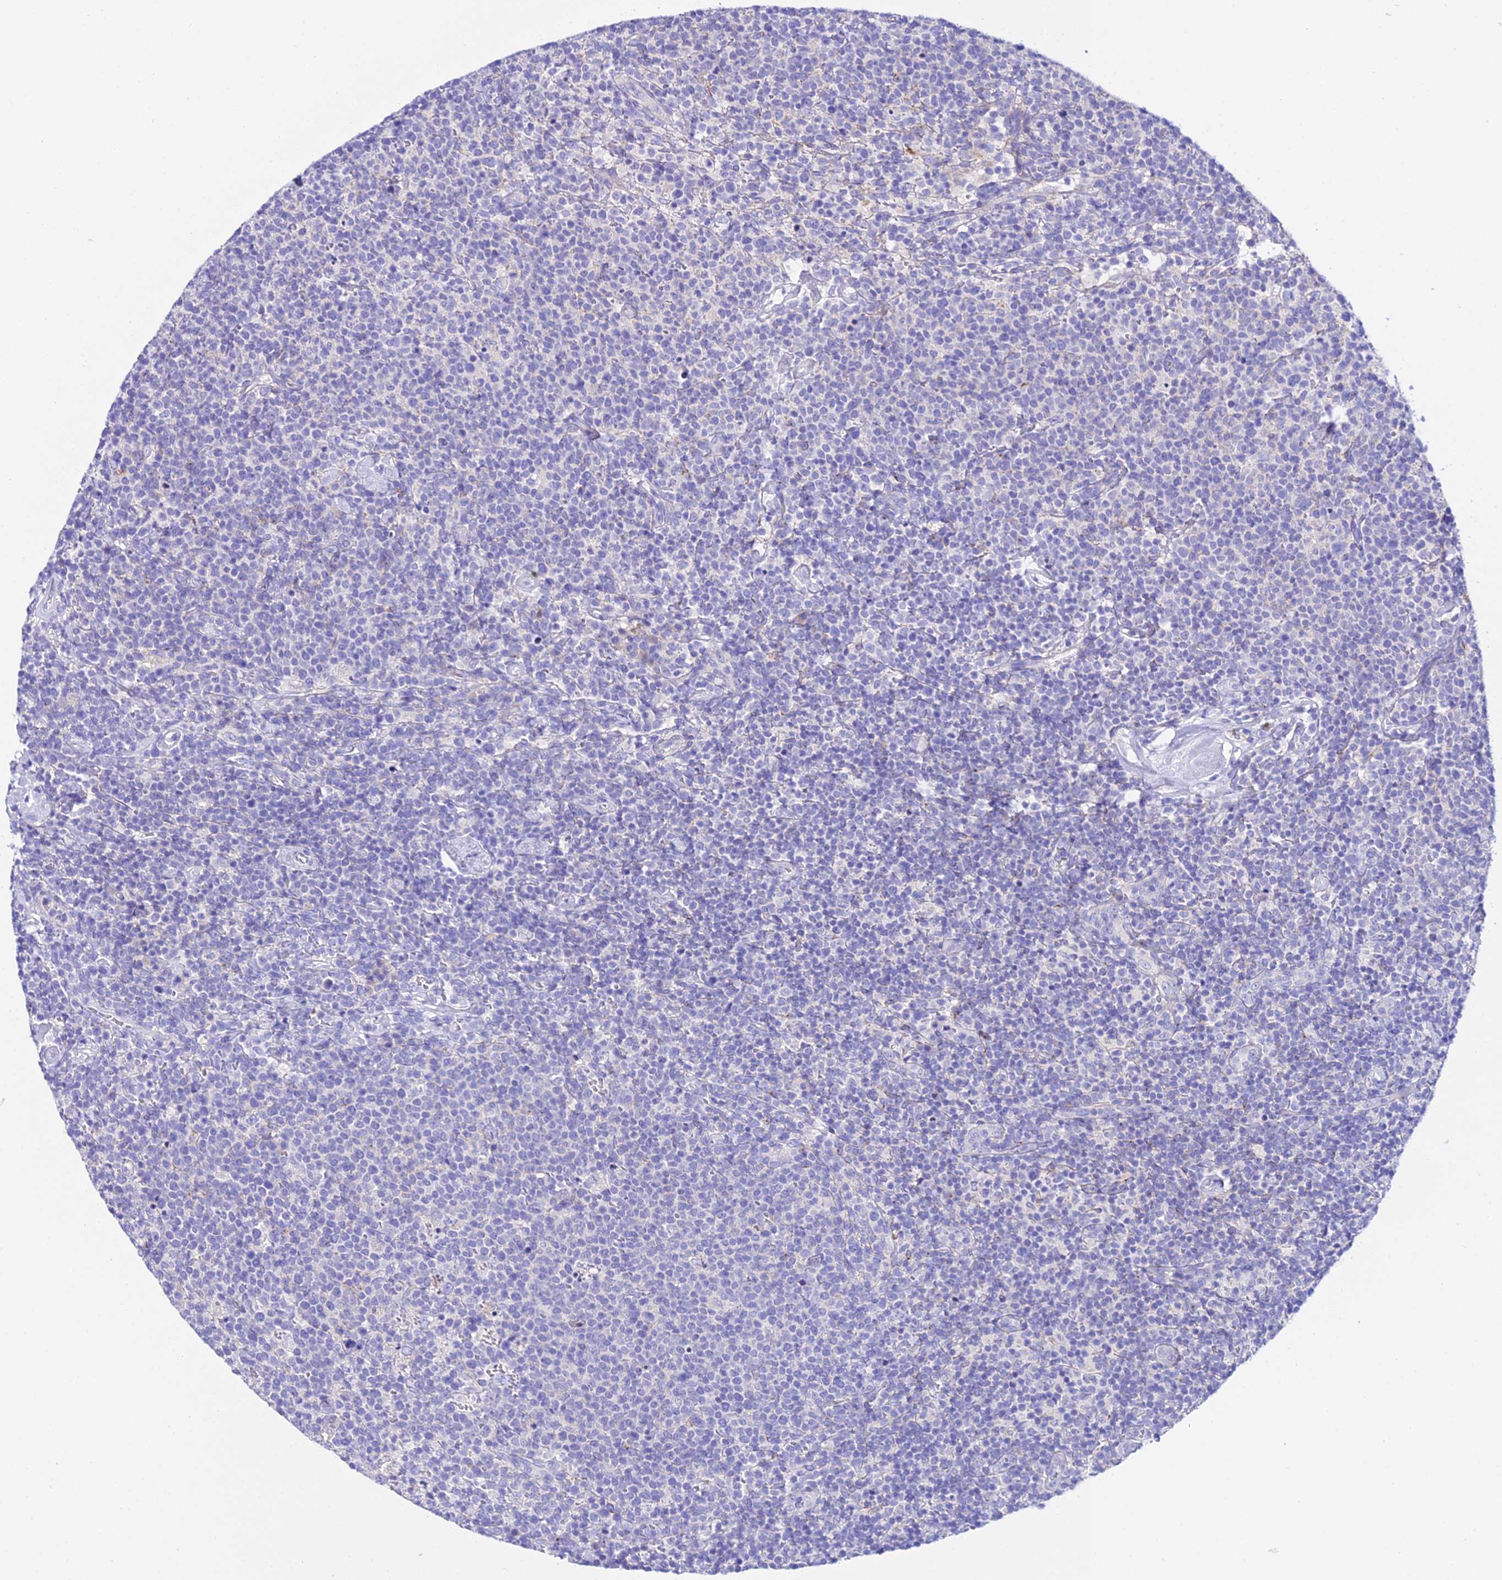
{"staining": {"intensity": "negative", "quantity": "none", "location": "none"}, "tissue": "lymphoma", "cell_type": "Tumor cells", "image_type": "cancer", "snomed": [{"axis": "morphology", "description": "Malignant lymphoma, non-Hodgkin's type, High grade"}, {"axis": "topography", "description": "Lymph node"}], "caption": "IHC of high-grade malignant lymphoma, non-Hodgkin's type reveals no positivity in tumor cells.", "gene": "TMEM117", "patient": {"sex": "male", "age": 61}}